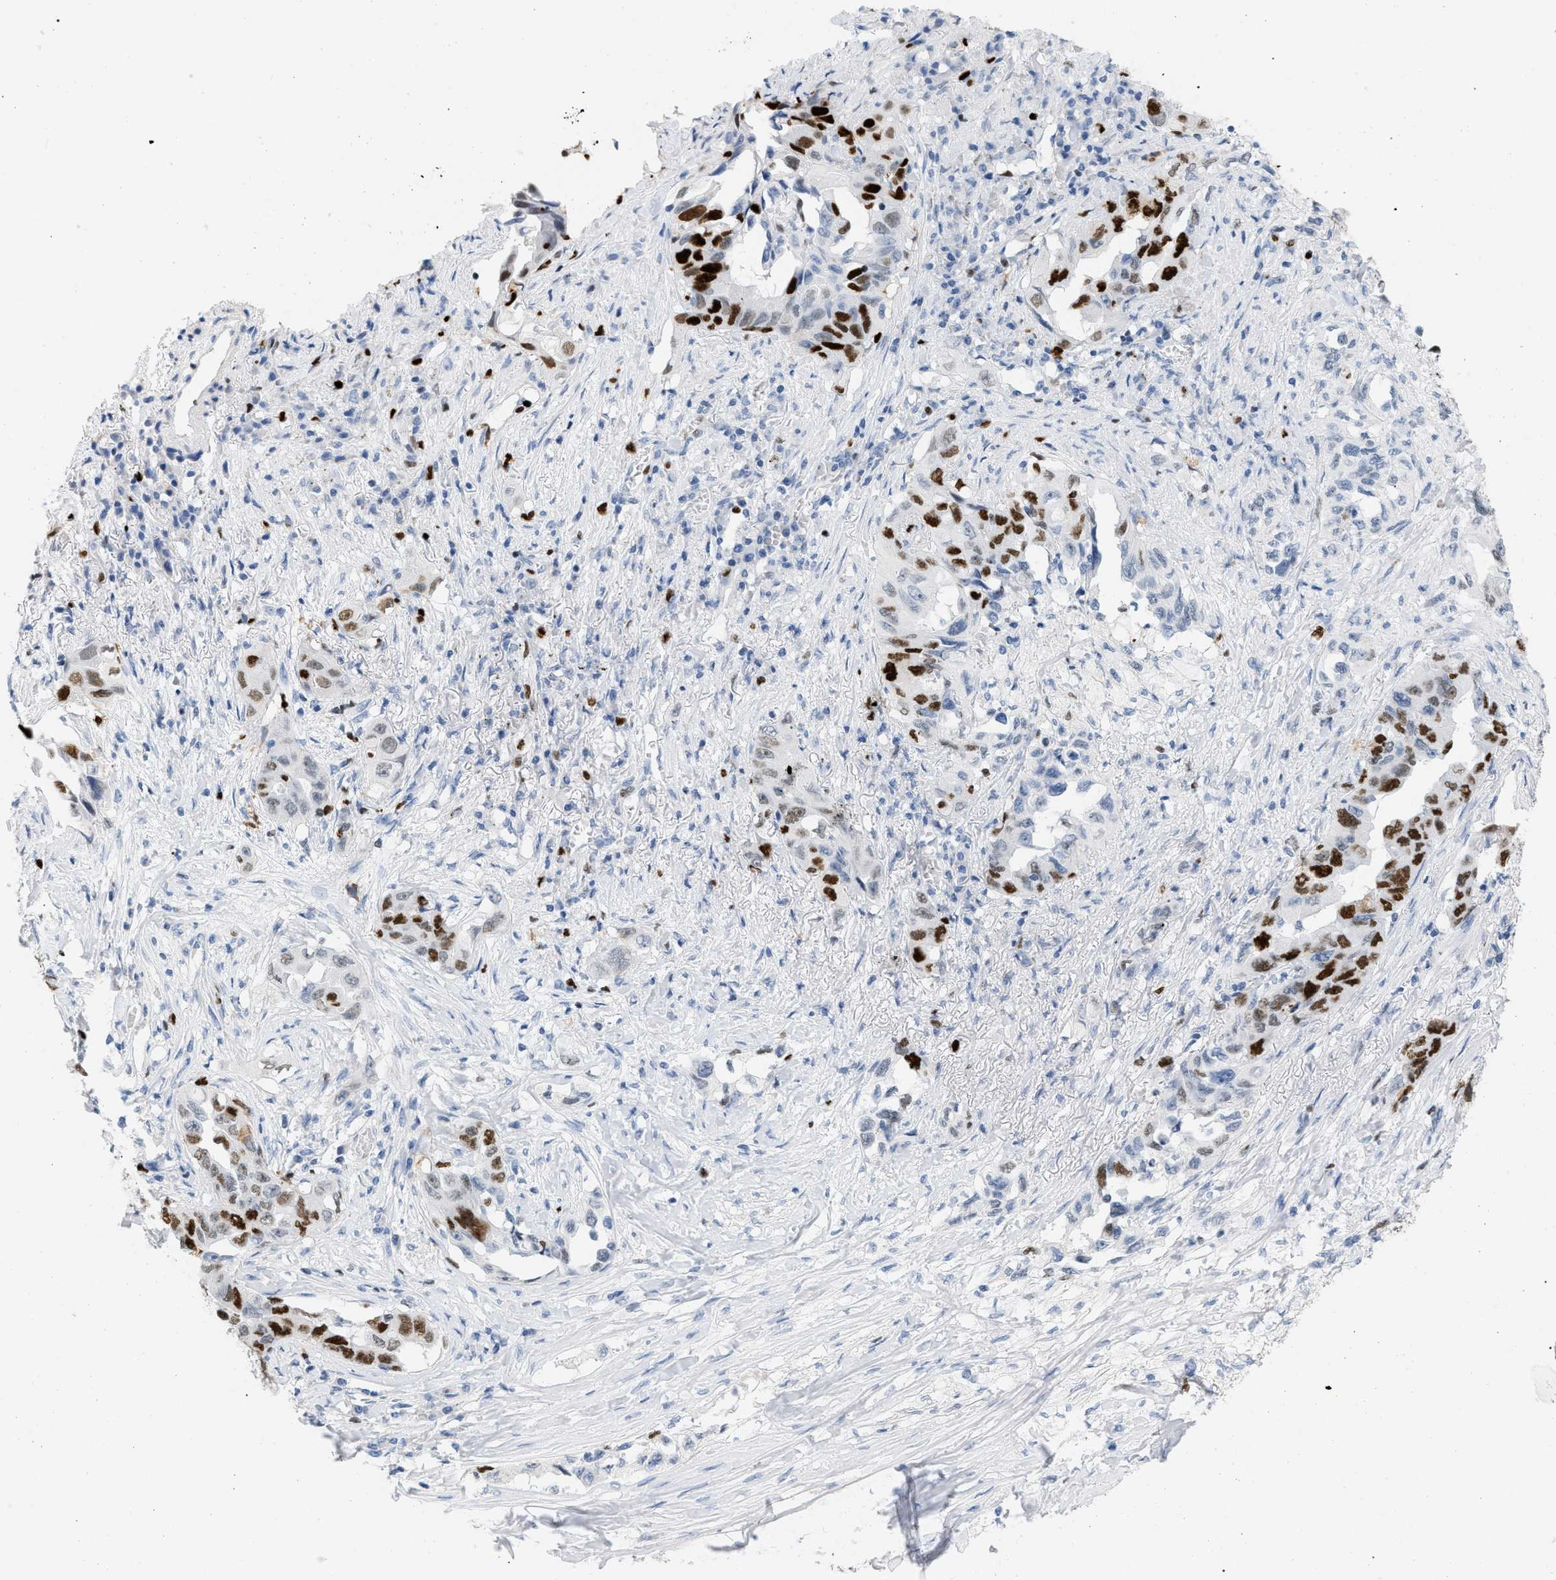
{"staining": {"intensity": "strong", "quantity": "25%-75%", "location": "nuclear"}, "tissue": "lung cancer", "cell_type": "Tumor cells", "image_type": "cancer", "snomed": [{"axis": "morphology", "description": "Adenocarcinoma, NOS"}, {"axis": "topography", "description": "Lung"}], "caption": "Tumor cells display high levels of strong nuclear positivity in approximately 25%-75% of cells in human lung cancer.", "gene": "MCM7", "patient": {"sex": "female", "age": 51}}